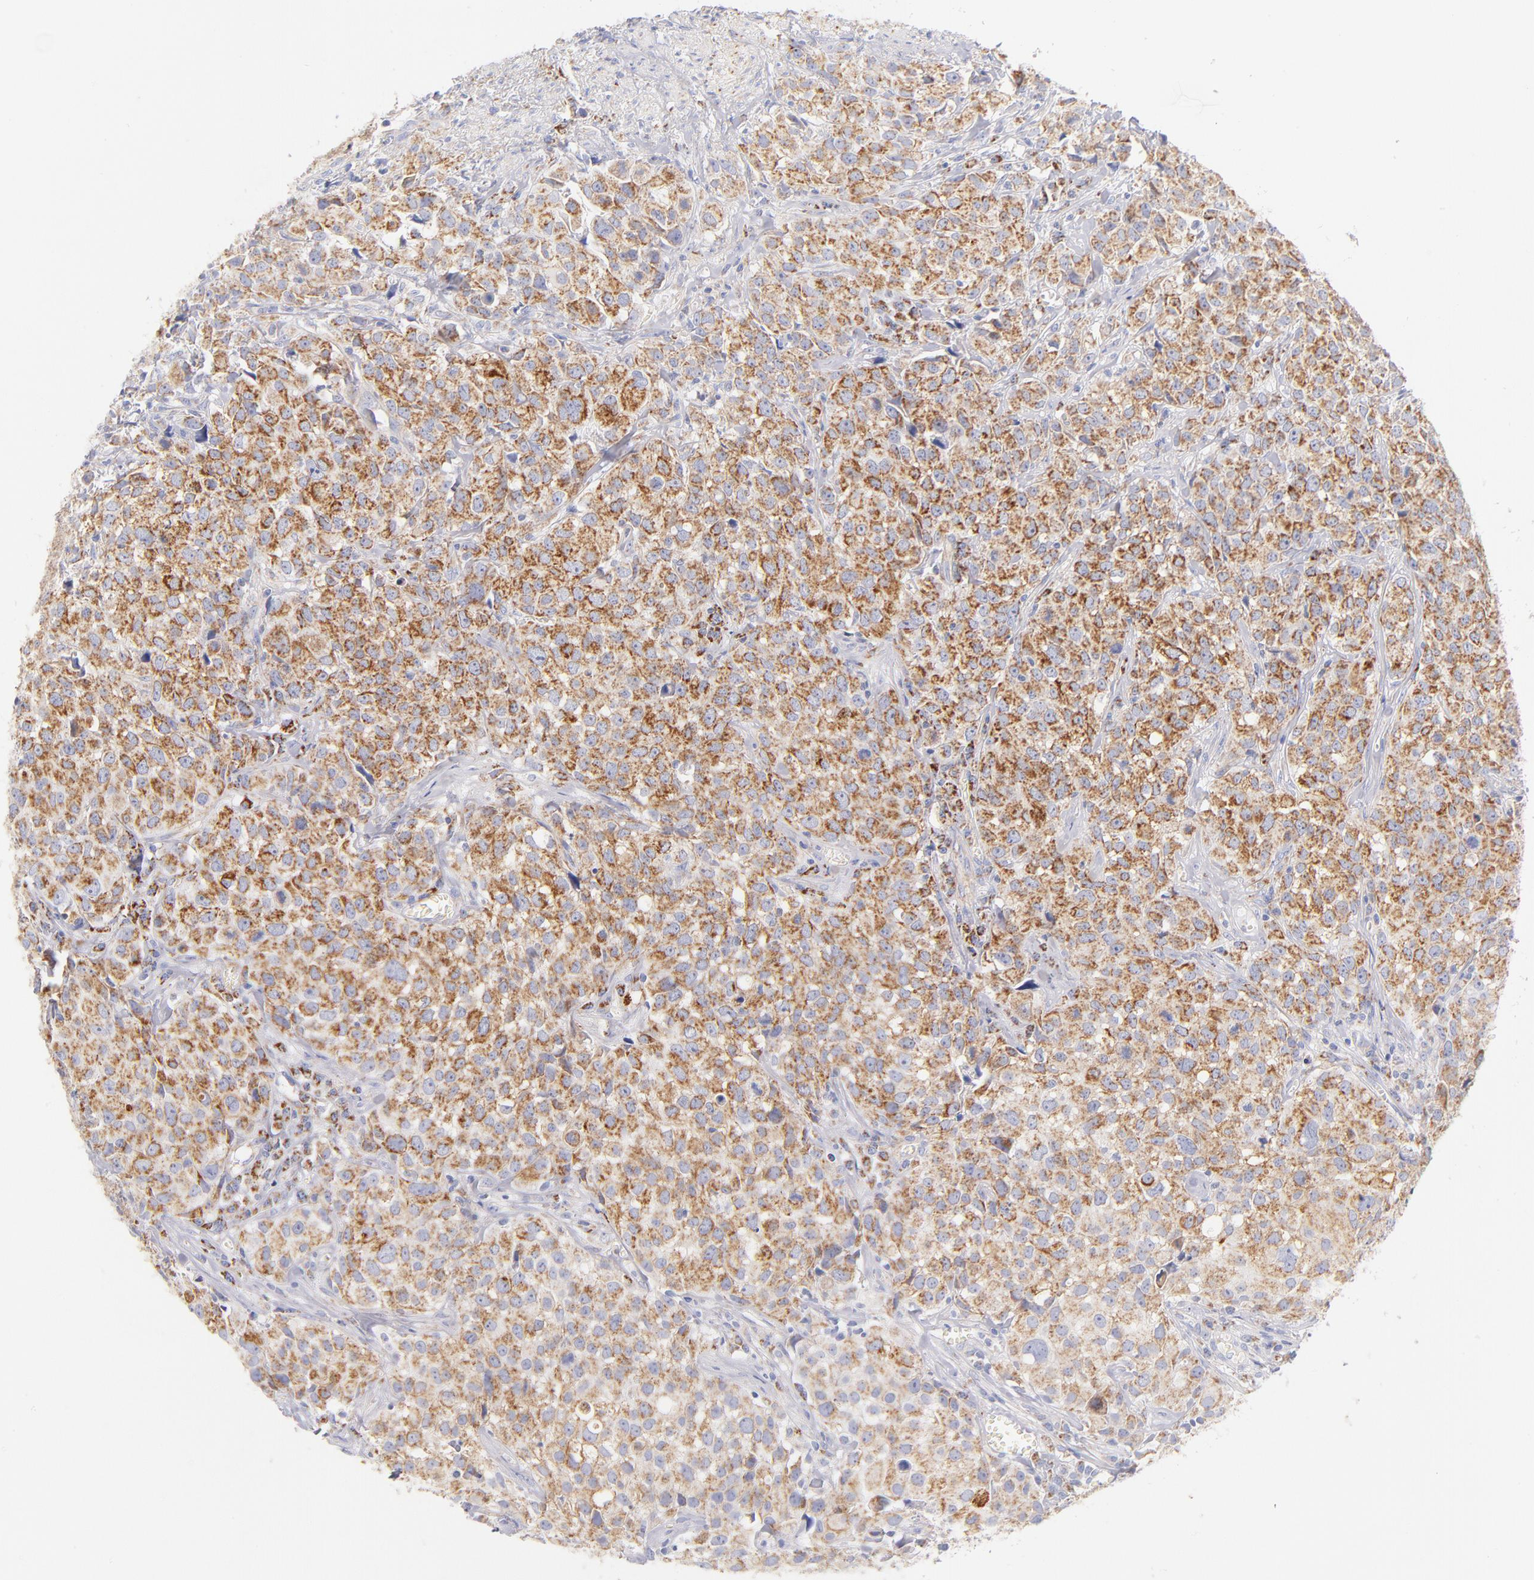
{"staining": {"intensity": "moderate", "quantity": ">75%", "location": "cytoplasmic/membranous"}, "tissue": "urothelial cancer", "cell_type": "Tumor cells", "image_type": "cancer", "snomed": [{"axis": "morphology", "description": "Urothelial carcinoma, High grade"}, {"axis": "topography", "description": "Urinary bladder"}], "caption": "This image exhibits immunohistochemistry staining of urothelial cancer, with medium moderate cytoplasmic/membranous positivity in approximately >75% of tumor cells.", "gene": "AIFM1", "patient": {"sex": "female", "age": 75}}